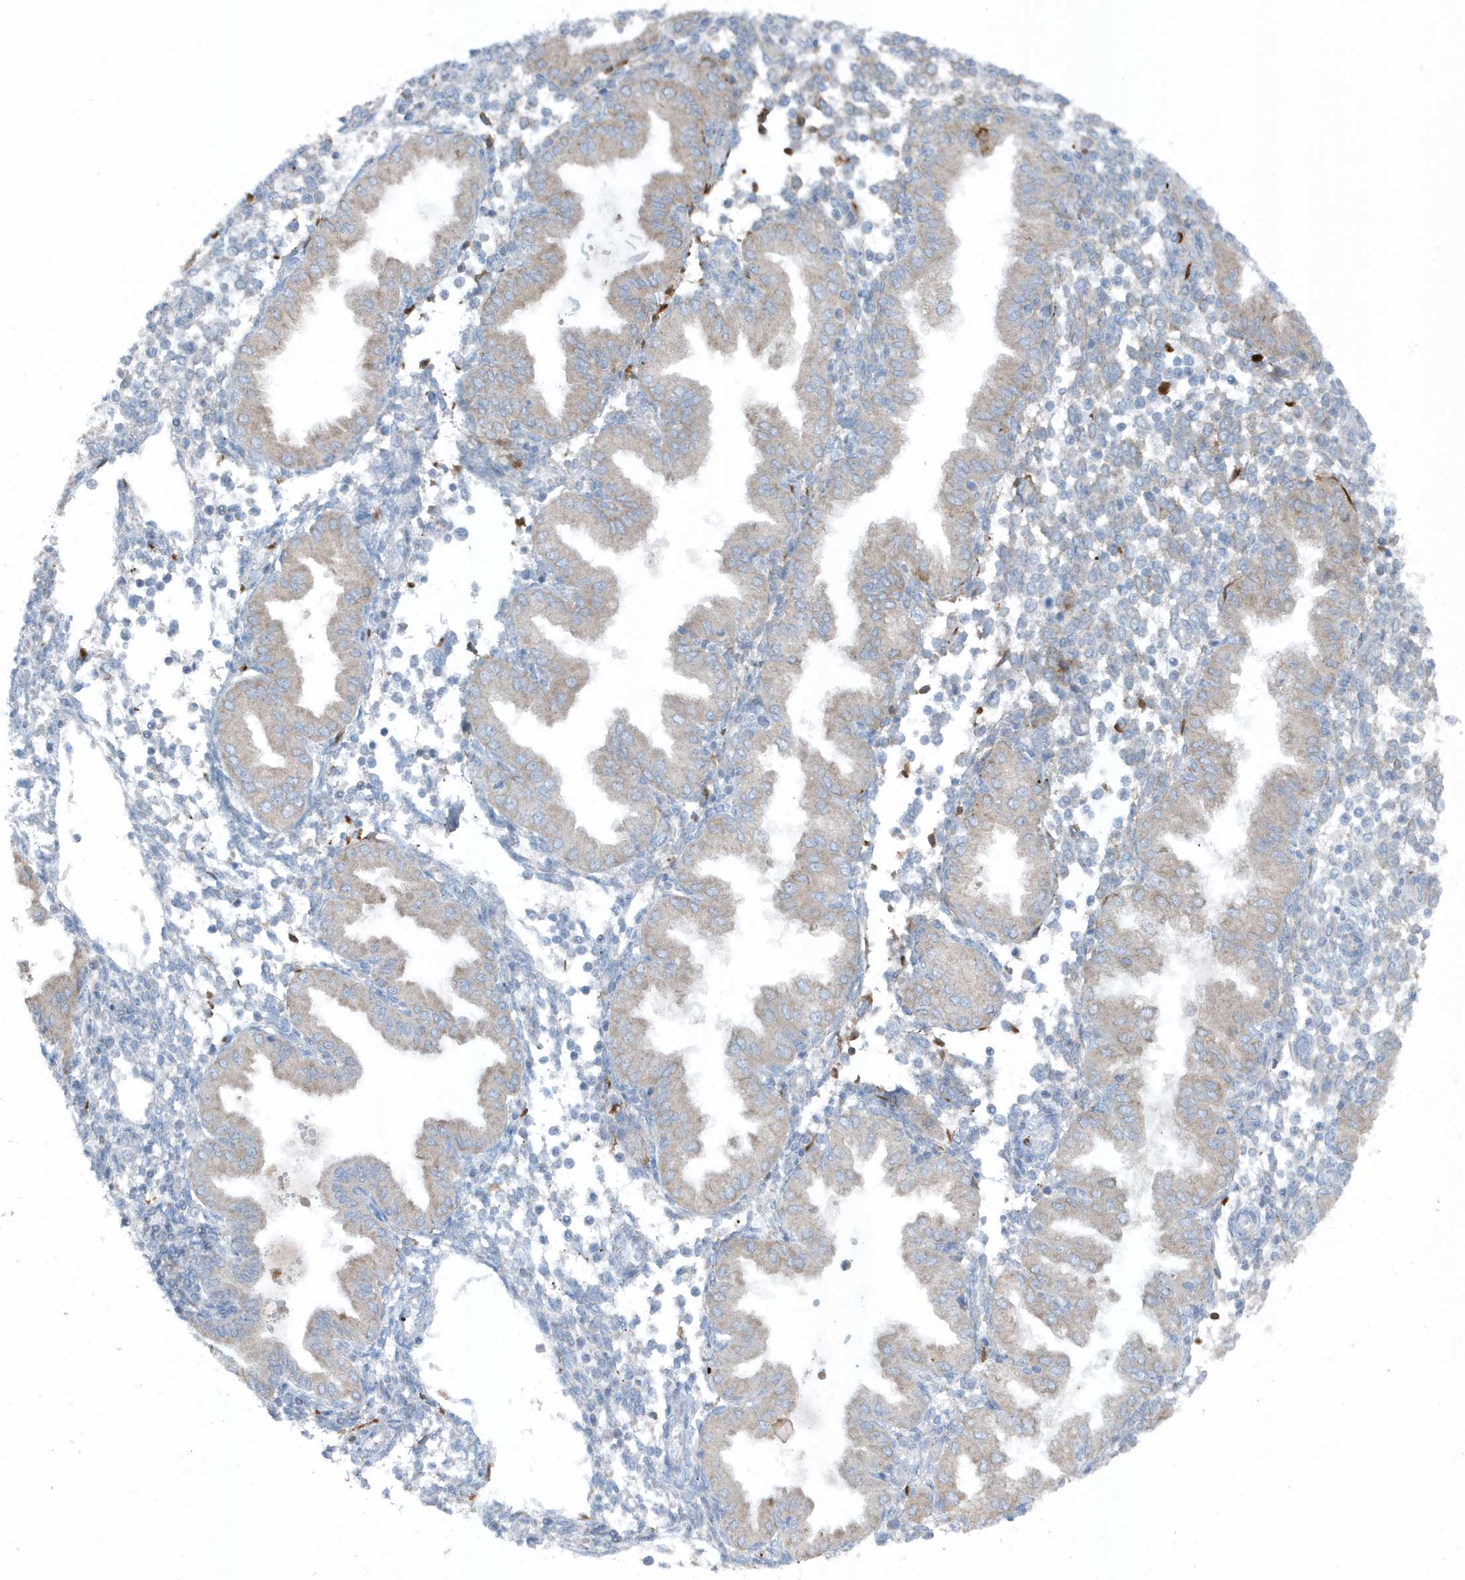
{"staining": {"intensity": "negative", "quantity": "none", "location": "none"}, "tissue": "endometrium", "cell_type": "Cells in endometrial stroma", "image_type": "normal", "snomed": [{"axis": "morphology", "description": "Normal tissue, NOS"}, {"axis": "topography", "description": "Endometrium"}], "caption": "Cells in endometrial stroma are negative for brown protein staining in normal endometrium.", "gene": "SLC38A2", "patient": {"sex": "female", "age": 53}}